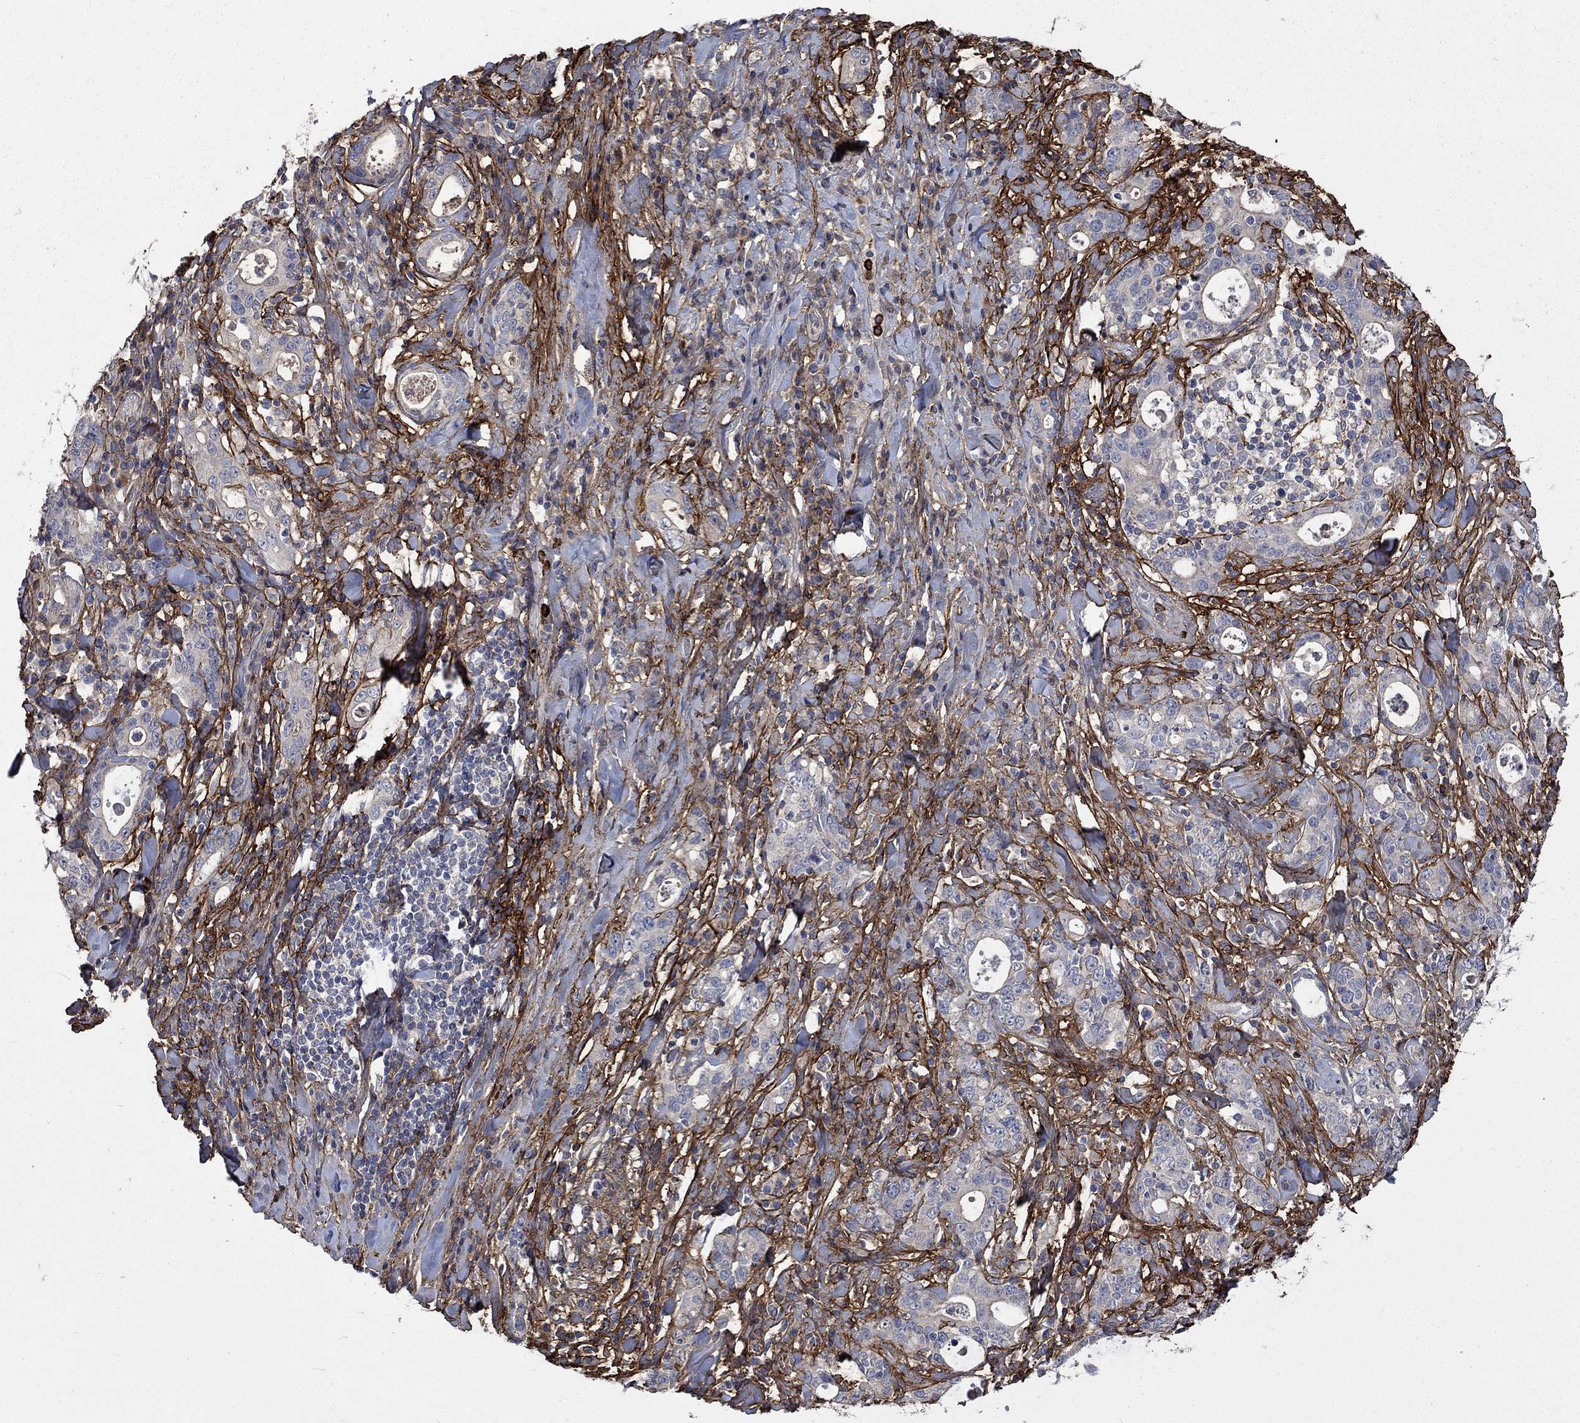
{"staining": {"intensity": "negative", "quantity": "none", "location": "none"}, "tissue": "stomach cancer", "cell_type": "Tumor cells", "image_type": "cancer", "snomed": [{"axis": "morphology", "description": "Adenocarcinoma, NOS"}, {"axis": "topography", "description": "Stomach"}], "caption": "An image of stomach adenocarcinoma stained for a protein demonstrates no brown staining in tumor cells.", "gene": "VCAN", "patient": {"sex": "male", "age": 79}}